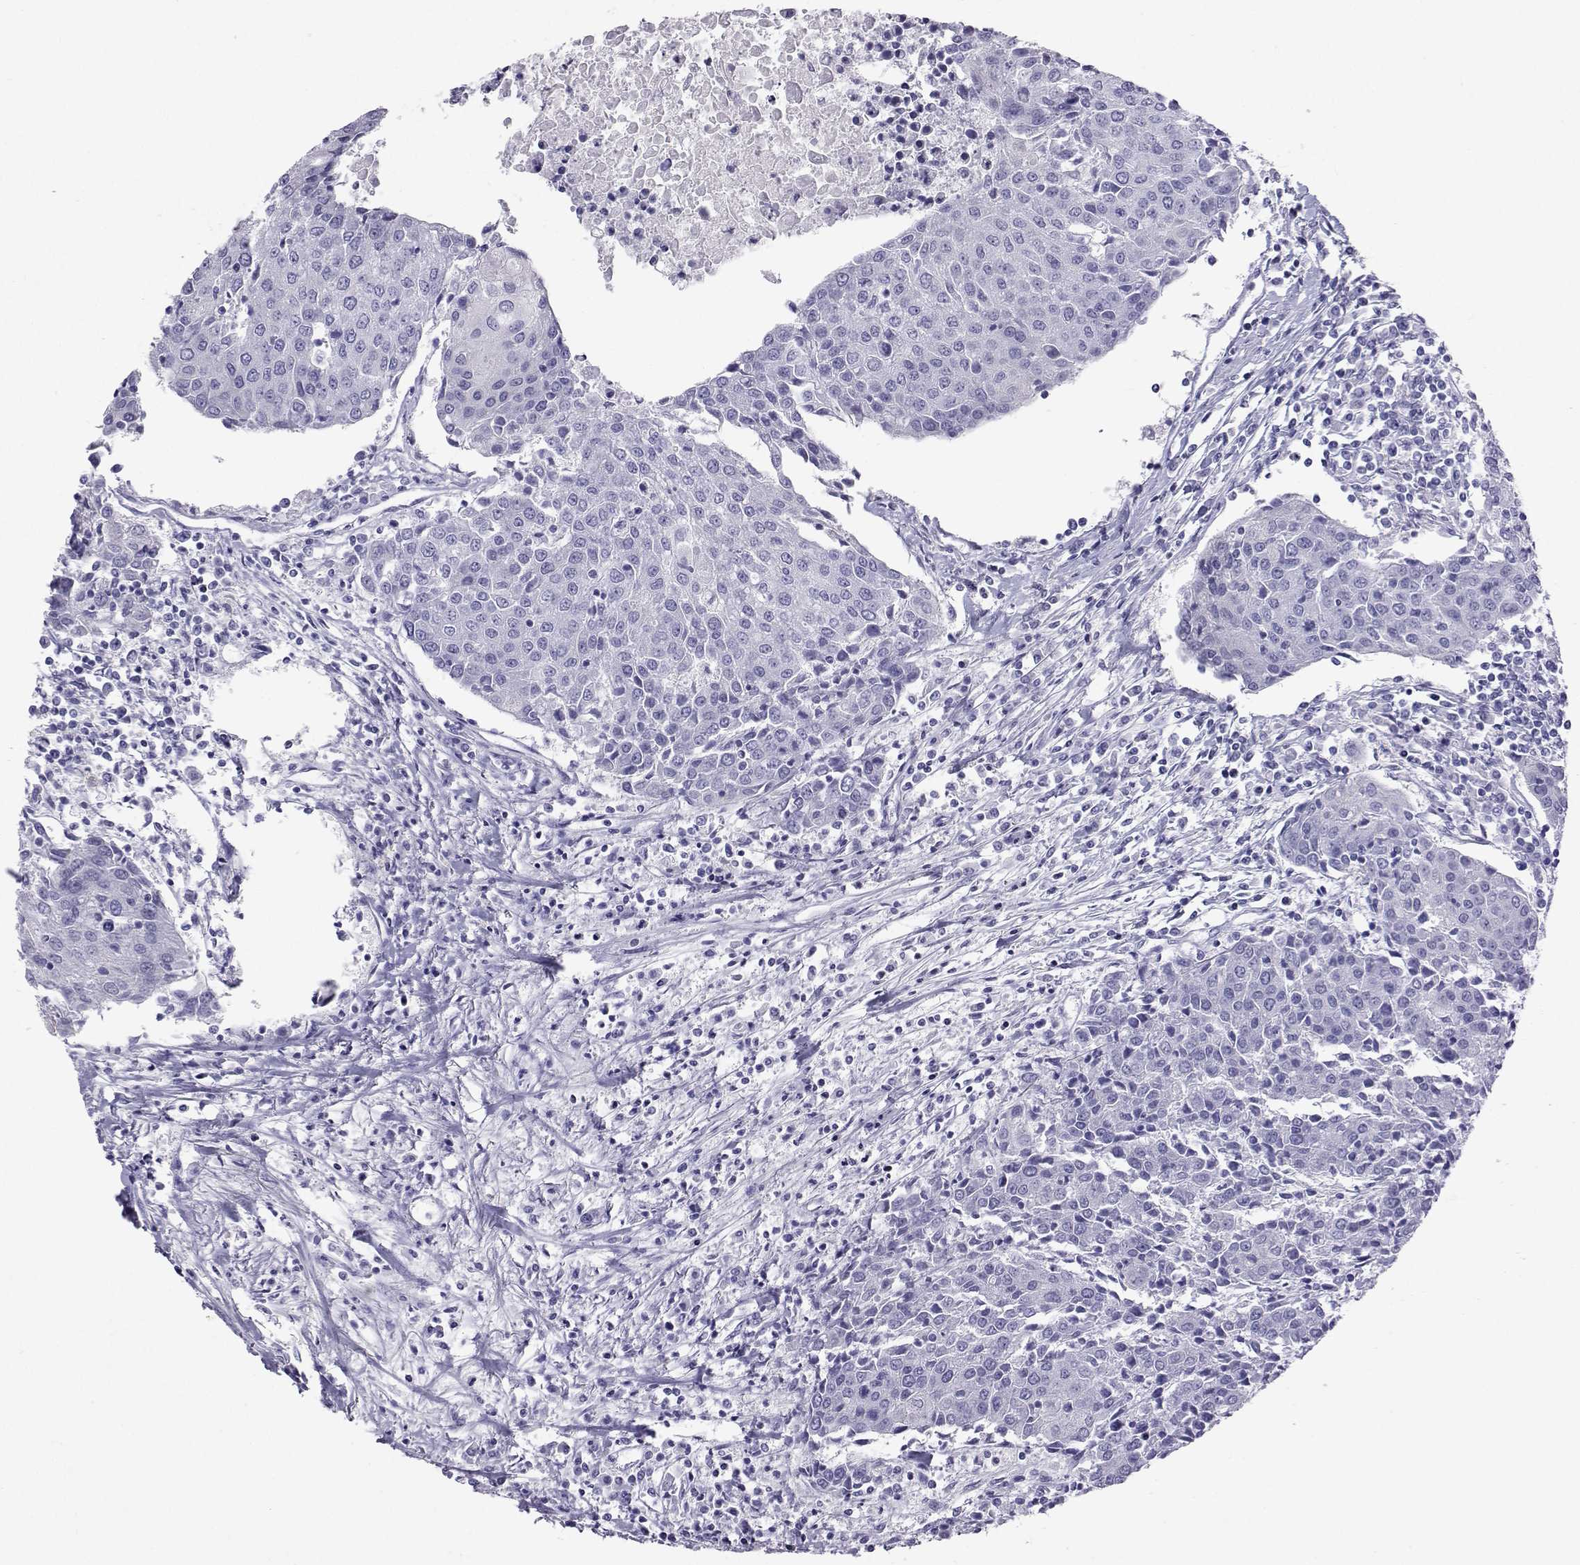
{"staining": {"intensity": "negative", "quantity": "none", "location": "none"}, "tissue": "urothelial cancer", "cell_type": "Tumor cells", "image_type": "cancer", "snomed": [{"axis": "morphology", "description": "Urothelial carcinoma, High grade"}, {"axis": "topography", "description": "Urinary bladder"}], "caption": "DAB immunohistochemical staining of urothelial carcinoma (high-grade) displays no significant positivity in tumor cells.", "gene": "PLIN4", "patient": {"sex": "female", "age": 85}}